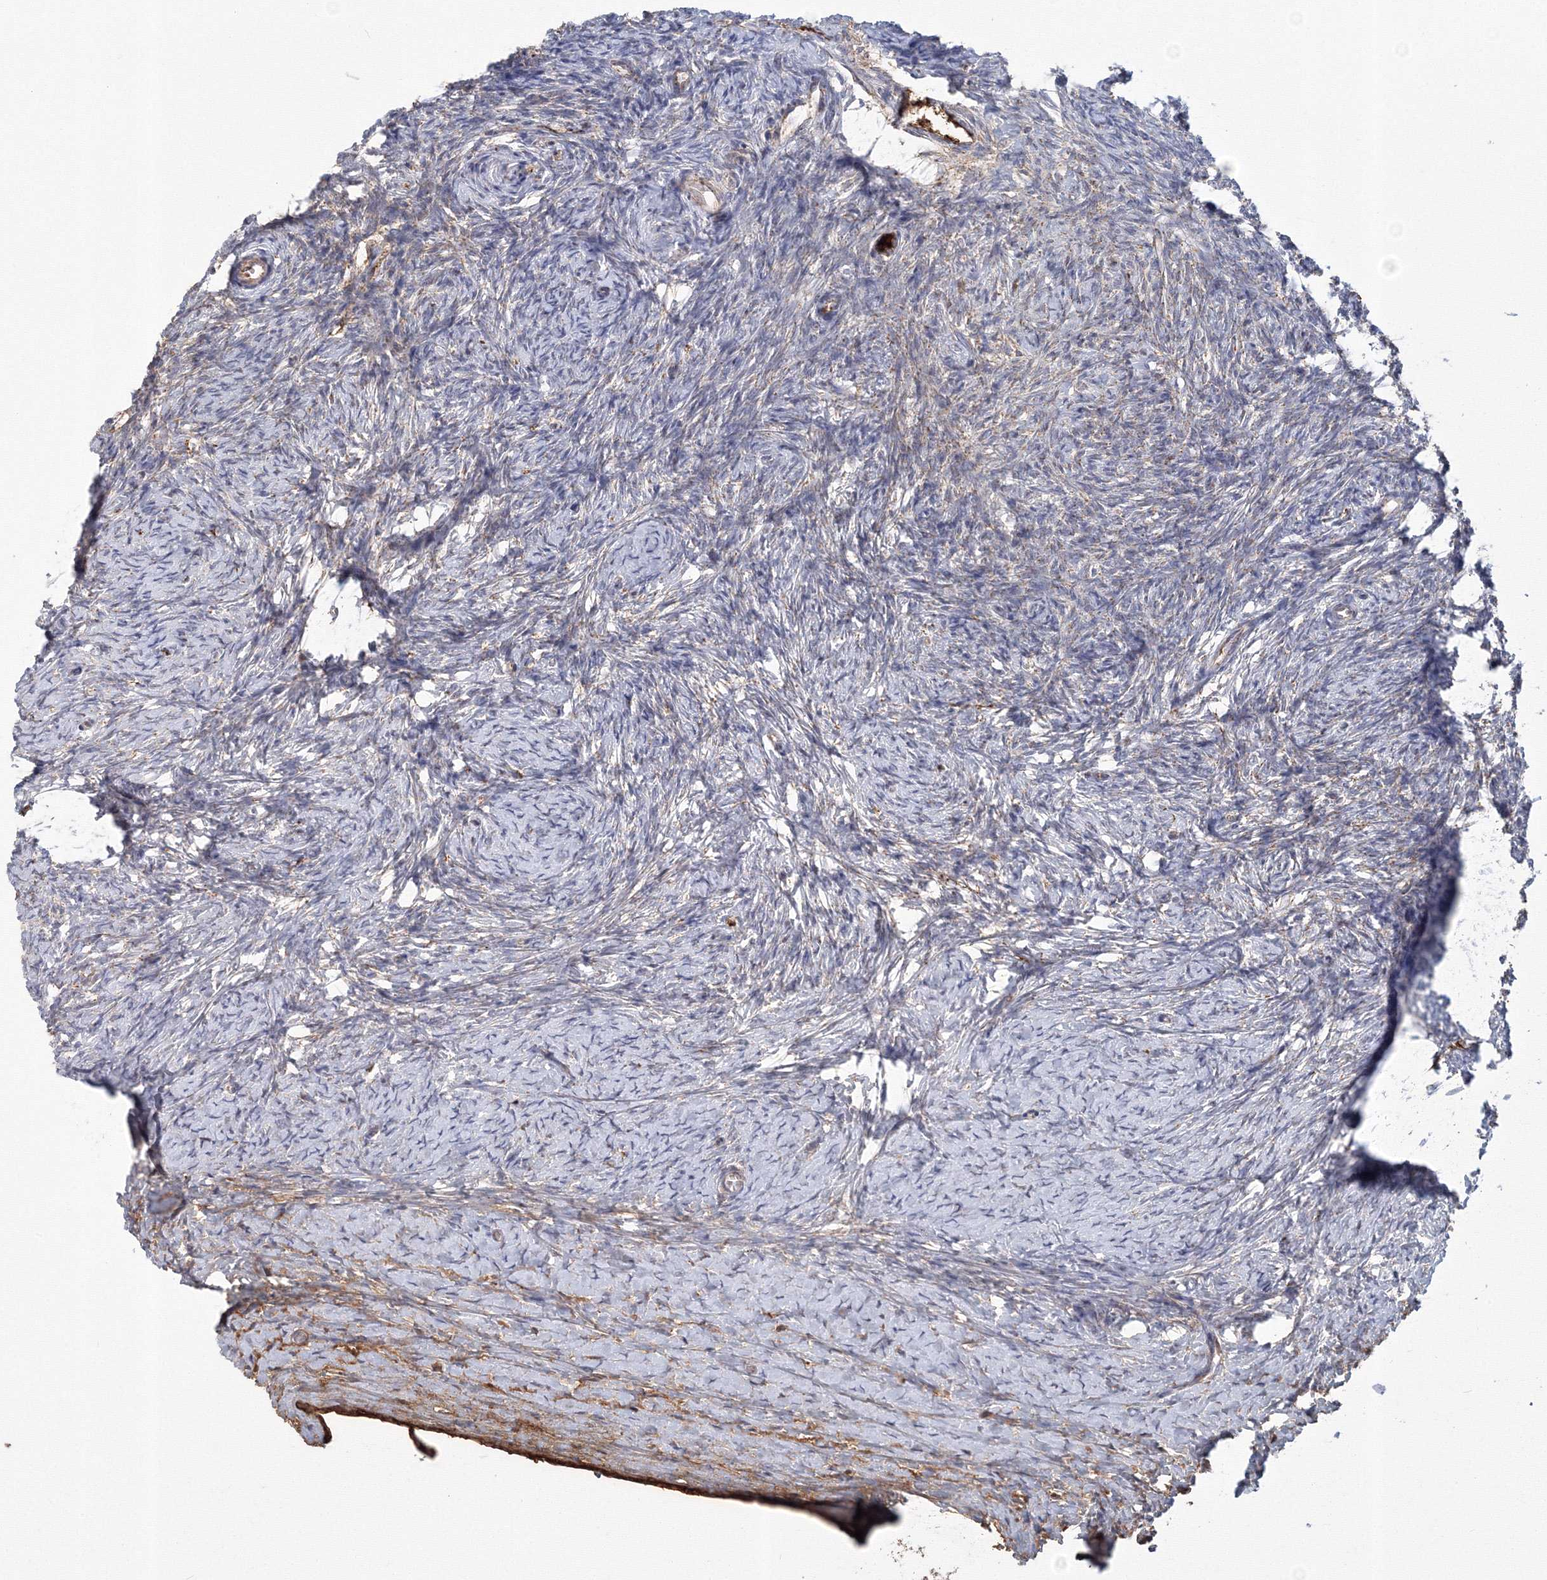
{"staining": {"intensity": "moderate", "quantity": "<25%", "location": "cytoplasmic/membranous"}, "tissue": "ovary", "cell_type": "Ovarian stroma cells", "image_type": "normal", "snomed": [{"axis": "morphology", "description": "Normal tissue, NOS"}, {"axis": "morphology", "description": "Developmental malformation"}, {"axis": "topography", "description": "Ovary"}], "caption": "Protein staining of benign ovary exhibits moderate cytoplasmic/membranous staining in about <25% of ovarian stroma cells.", "gene": "GRPEL1", "patient": {"sex": "female", "age": 39}}